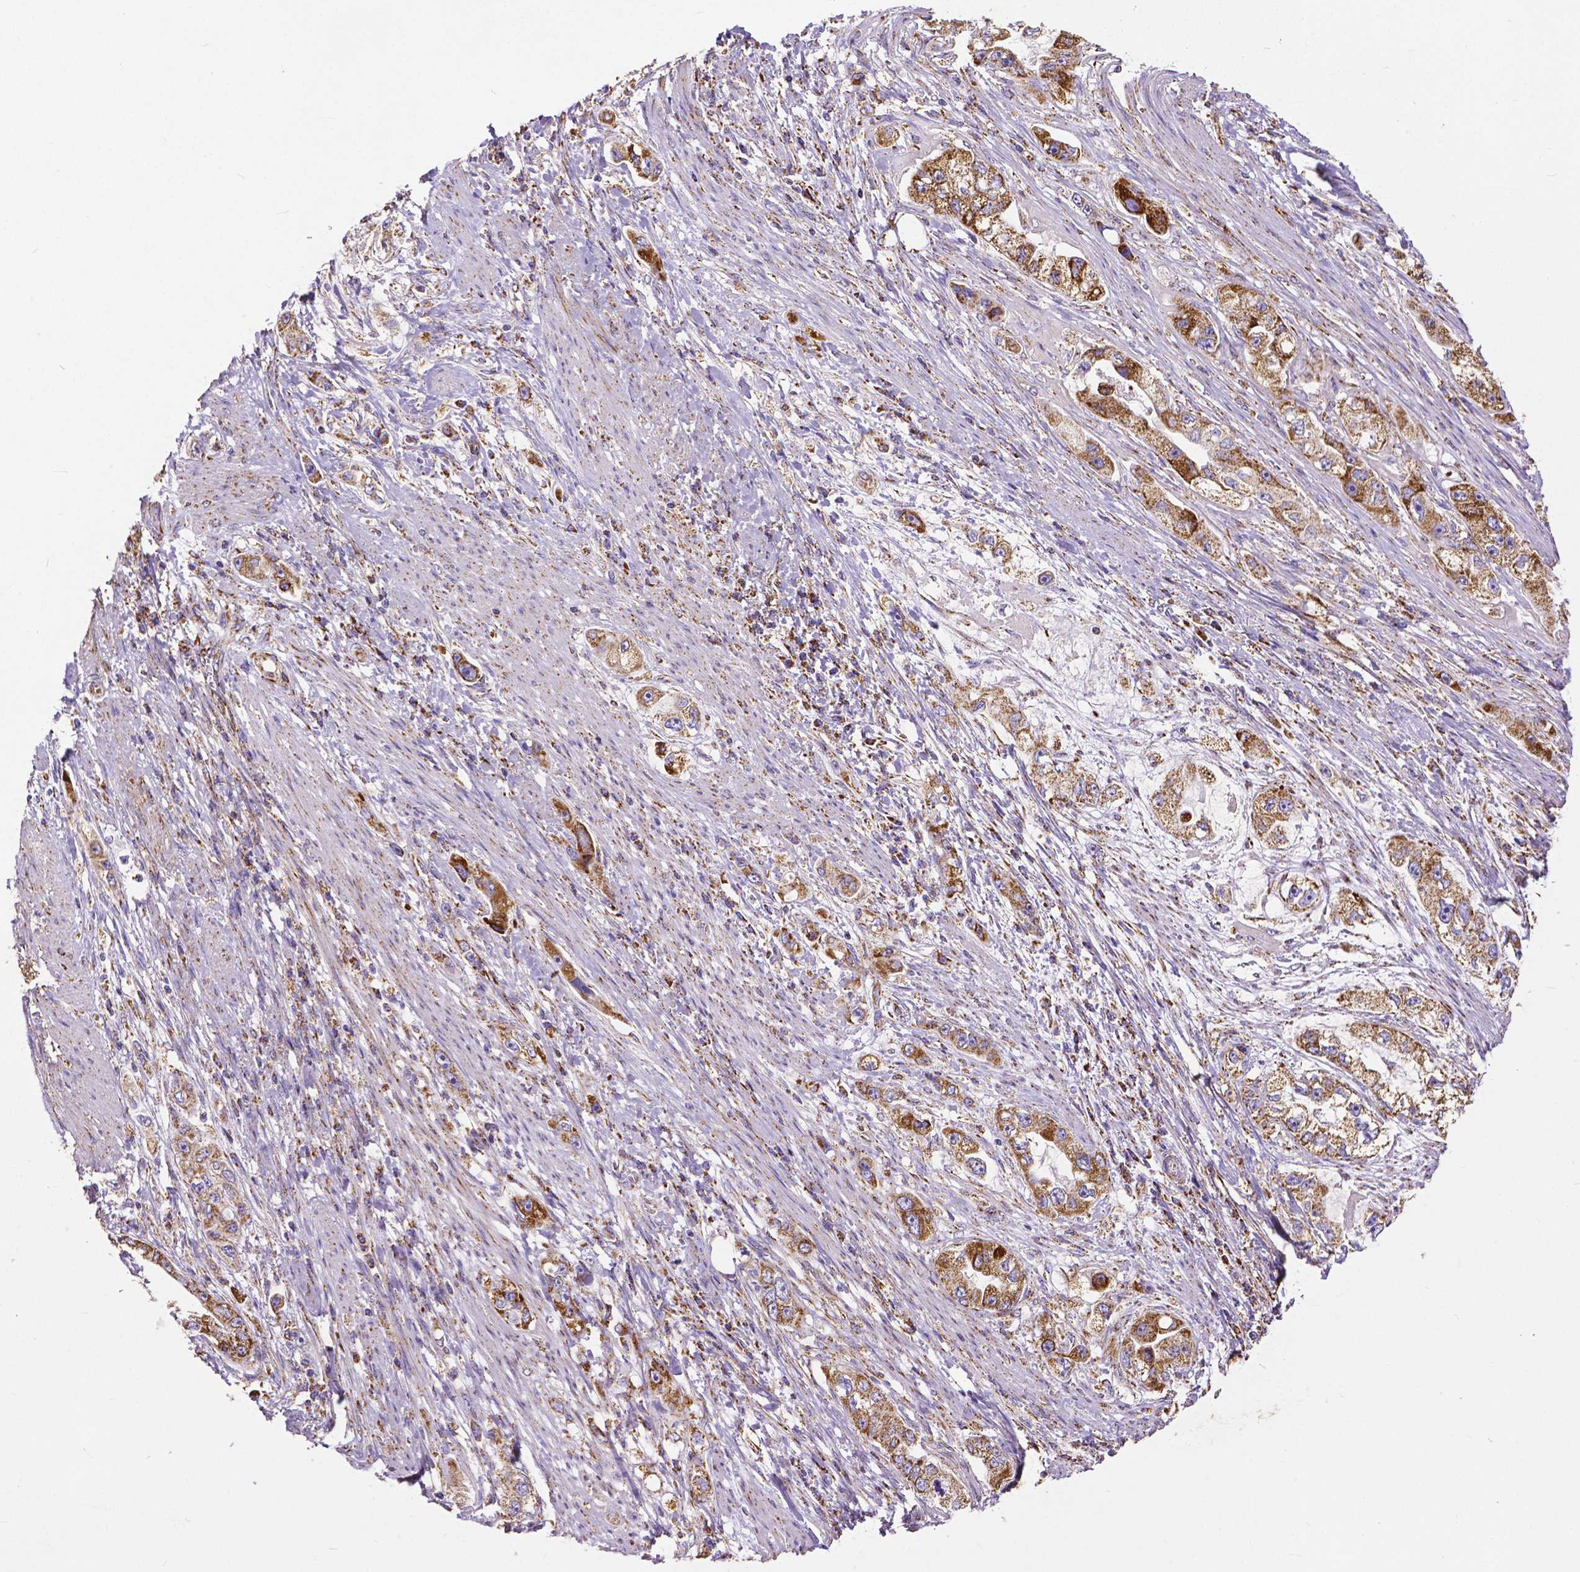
{"staining": {"intensity": "moderate", "quantity": ">75%", "location": "cytoplasmic/membranous"}, "tissue": "stomach cancer", "cell_type": "Tumor cells", "image_type": "cancer", "snomed": [{"axis": "morphology", "description": "Adenocarcinoma, NOS"}, {"axis": "topography", "description": "Stomach, lower"}], "caption": "Immunohistochemical staining of human adenocarcinoma (stomach) displays medium levels of moderate cytoplasmic/membranous staining in about >75% of tumor cells.", "gene": "MACC1", "patient": {"sex": "female", "age": 93}}